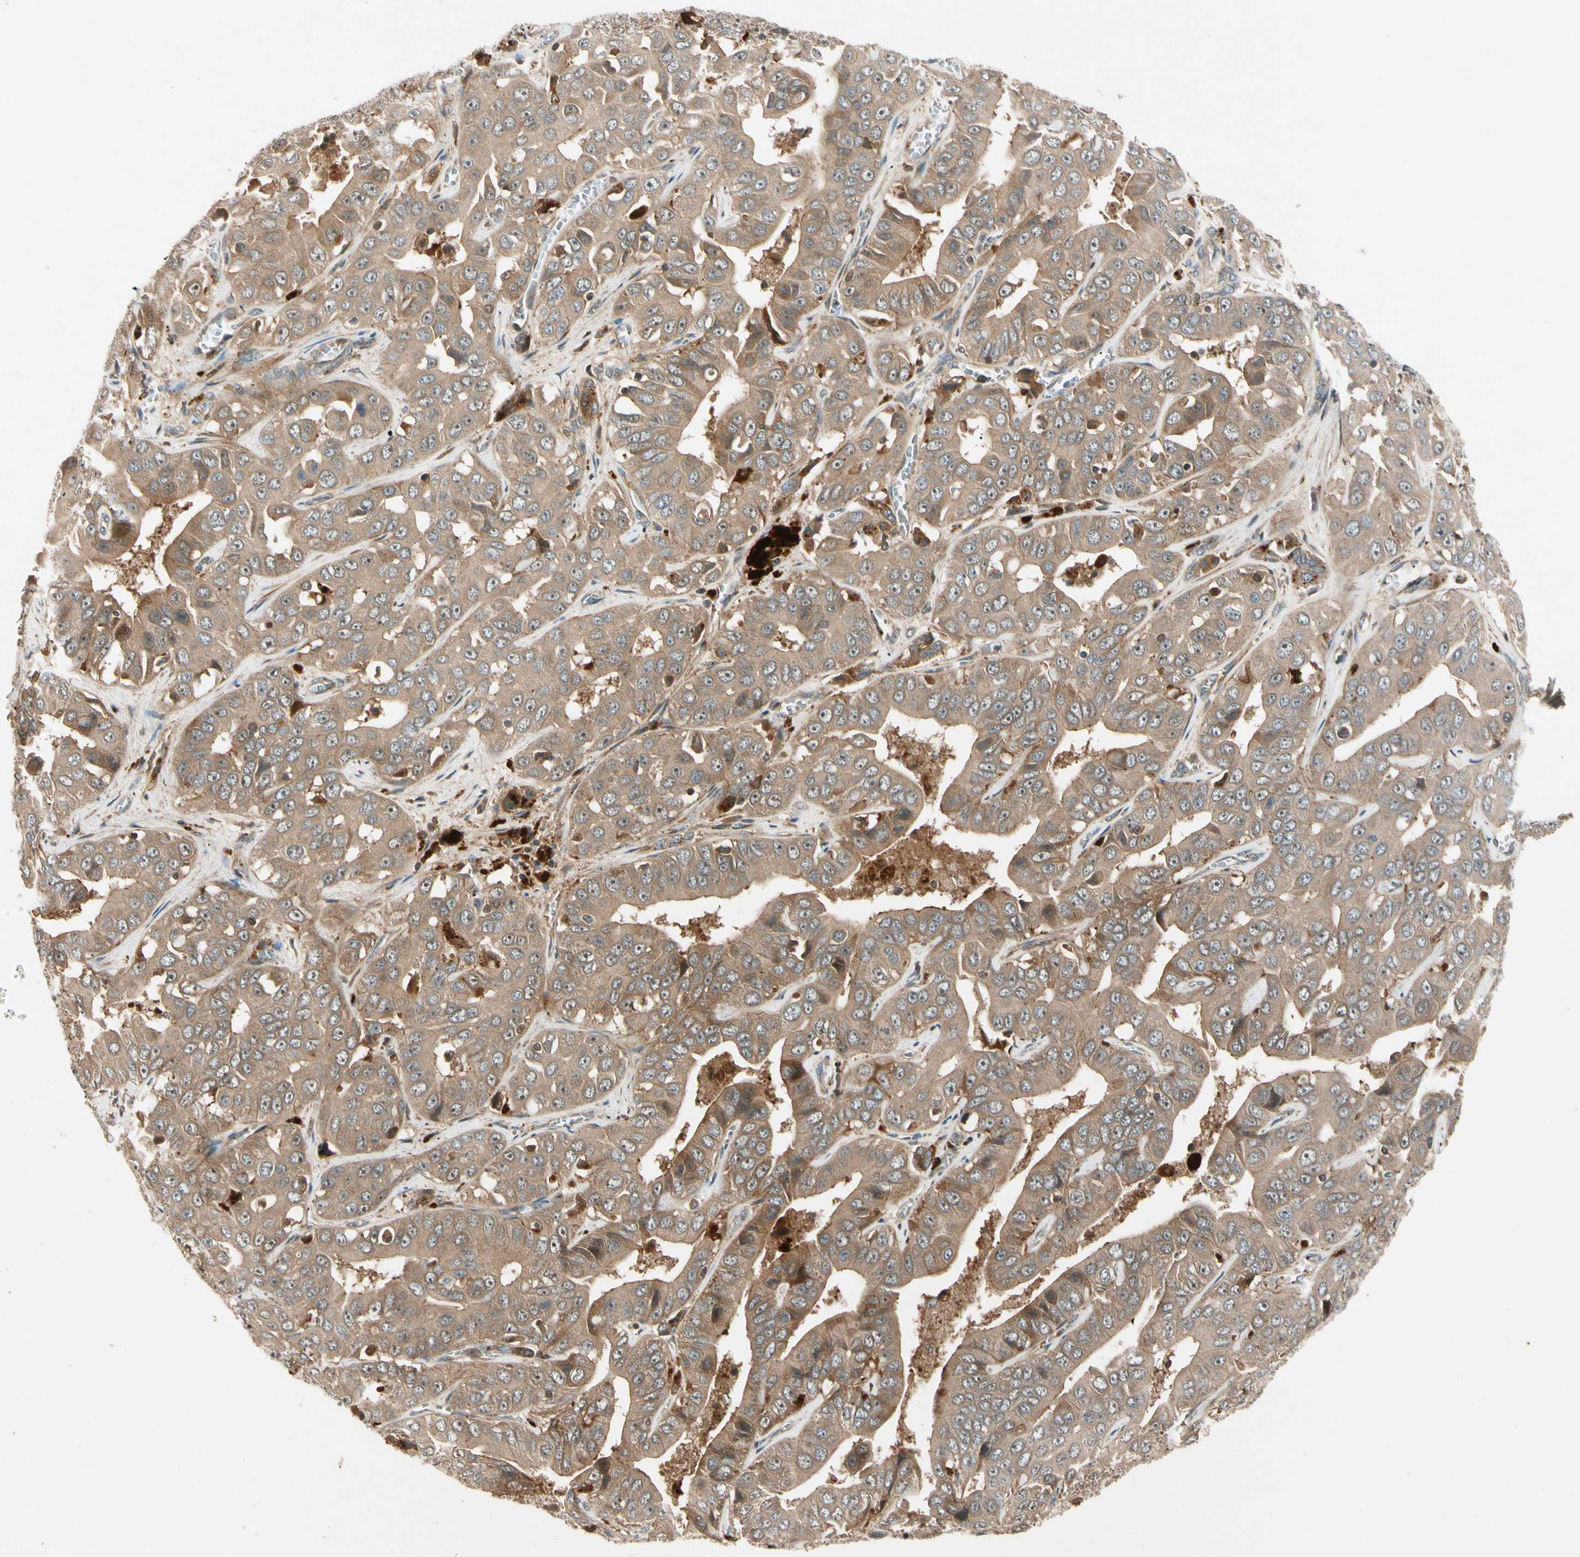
{"staining": {"intensity": "moderate", "quantity": ">75%", "location": "cytoplasmic/membranous"}, "tissue": "liver cancer", "cell_type": "Tumor cells", "image_type": "cancer", "snomed": [{"axis": "morphology", "description": "Cholangiocarcinoma"}, {"axis": "topography", "description": "Liver"}], "caption": "Human liver cholangiocarcinoma stained with a protein marker shows moderate staining in tumor cells.", "gene": "ACVR1C", "patient": {"sex": "female", "age": 52}}